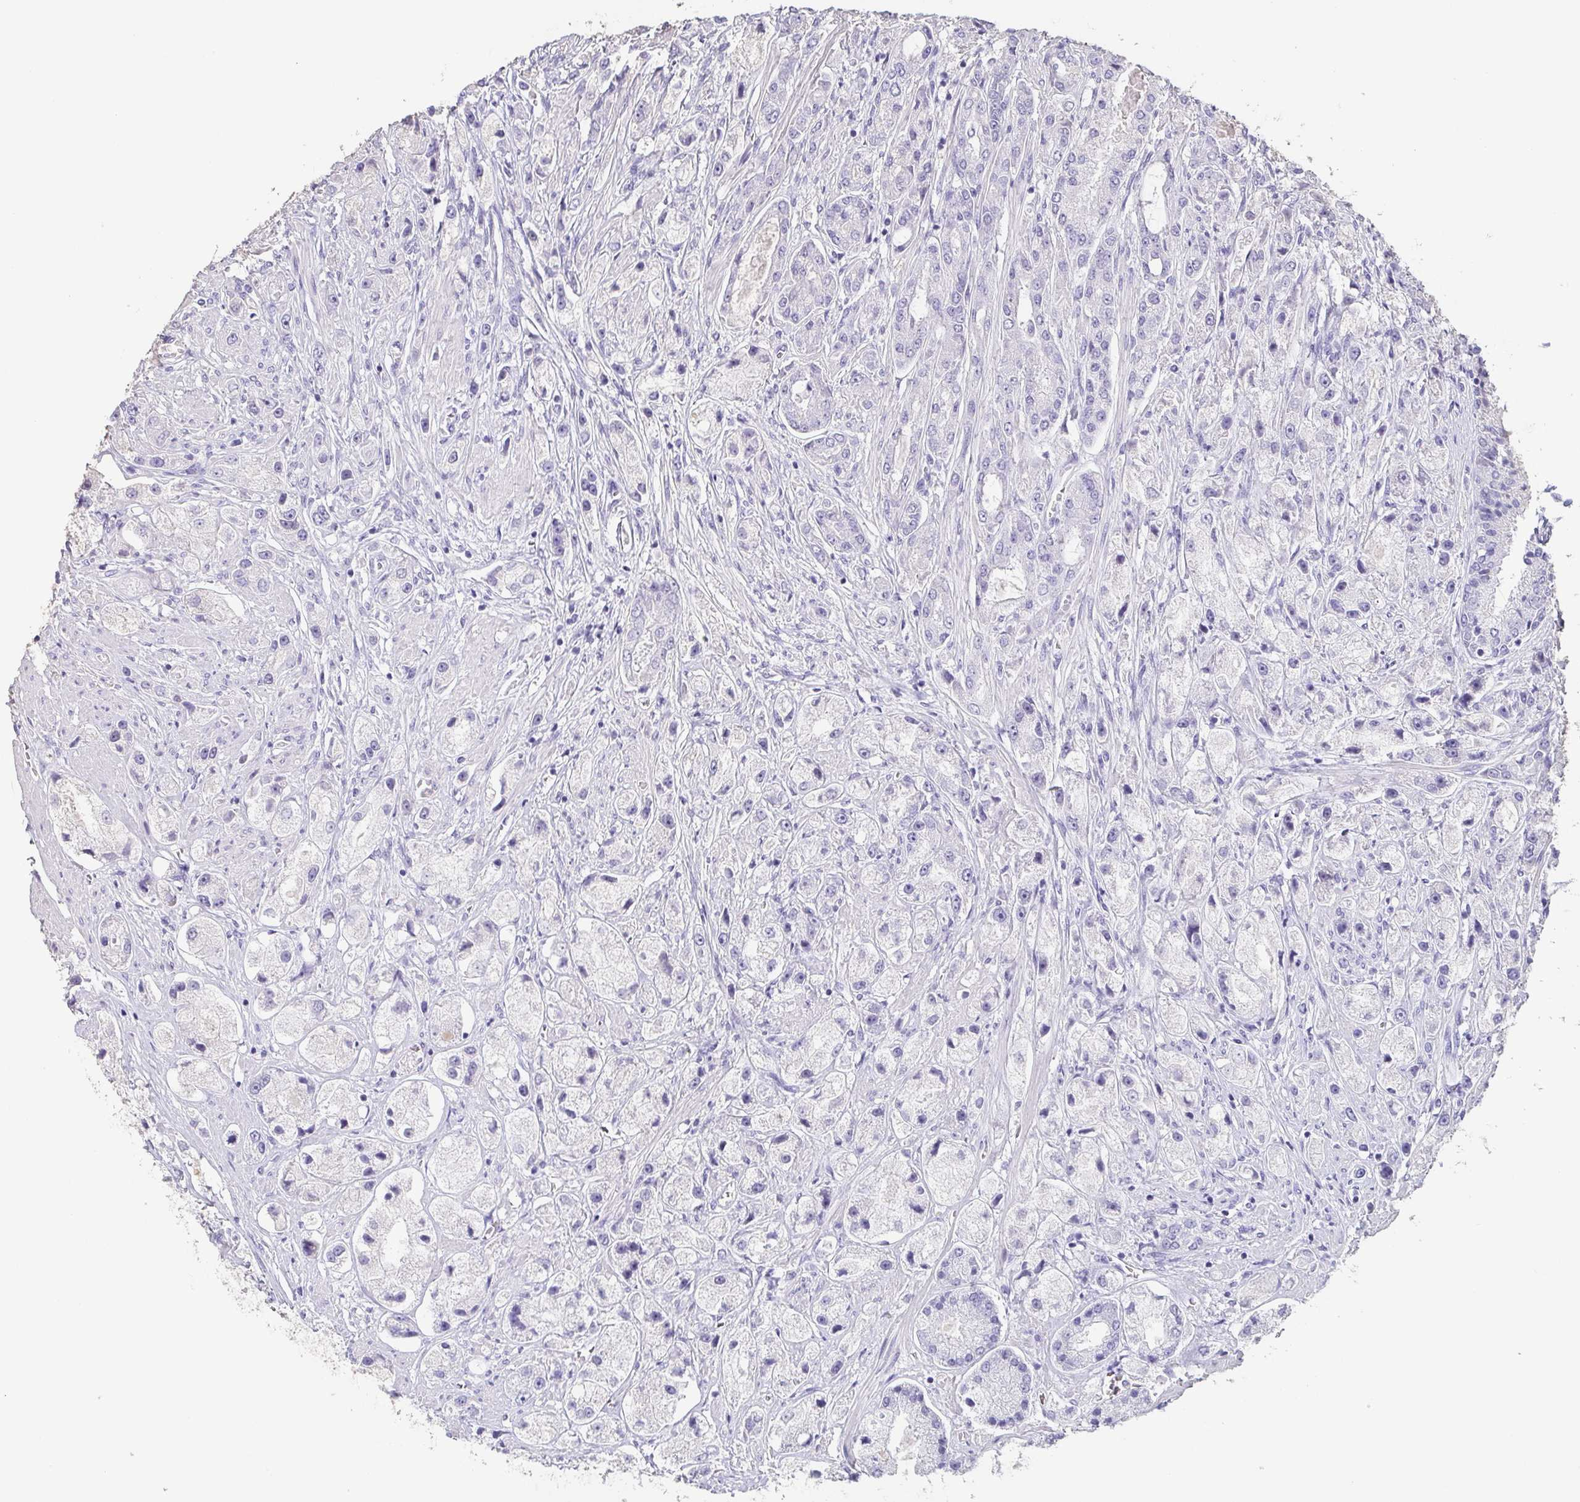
{"staining": {"intensity": "negative", "quantity": "none", "location": "none"}, "tissue": "prostate cancer", "cell_type": "Tumor cells", "image_type": "cancer", "snomed": [{"axis": "morphology", "description": "Adenocarcinoma, High grade"}, {"axis": "topography", "description": "Prostate"}], "caption": "A histopathology image of human prostate cancer (high-grade adenocarcinoma) is negative for staining in tumor cells. (Immunohistochemistry (ihc), brightfield microscopy, high magnification).", "gene": "BPIFA2", "patient": {"sex": "male", "age": 67}}